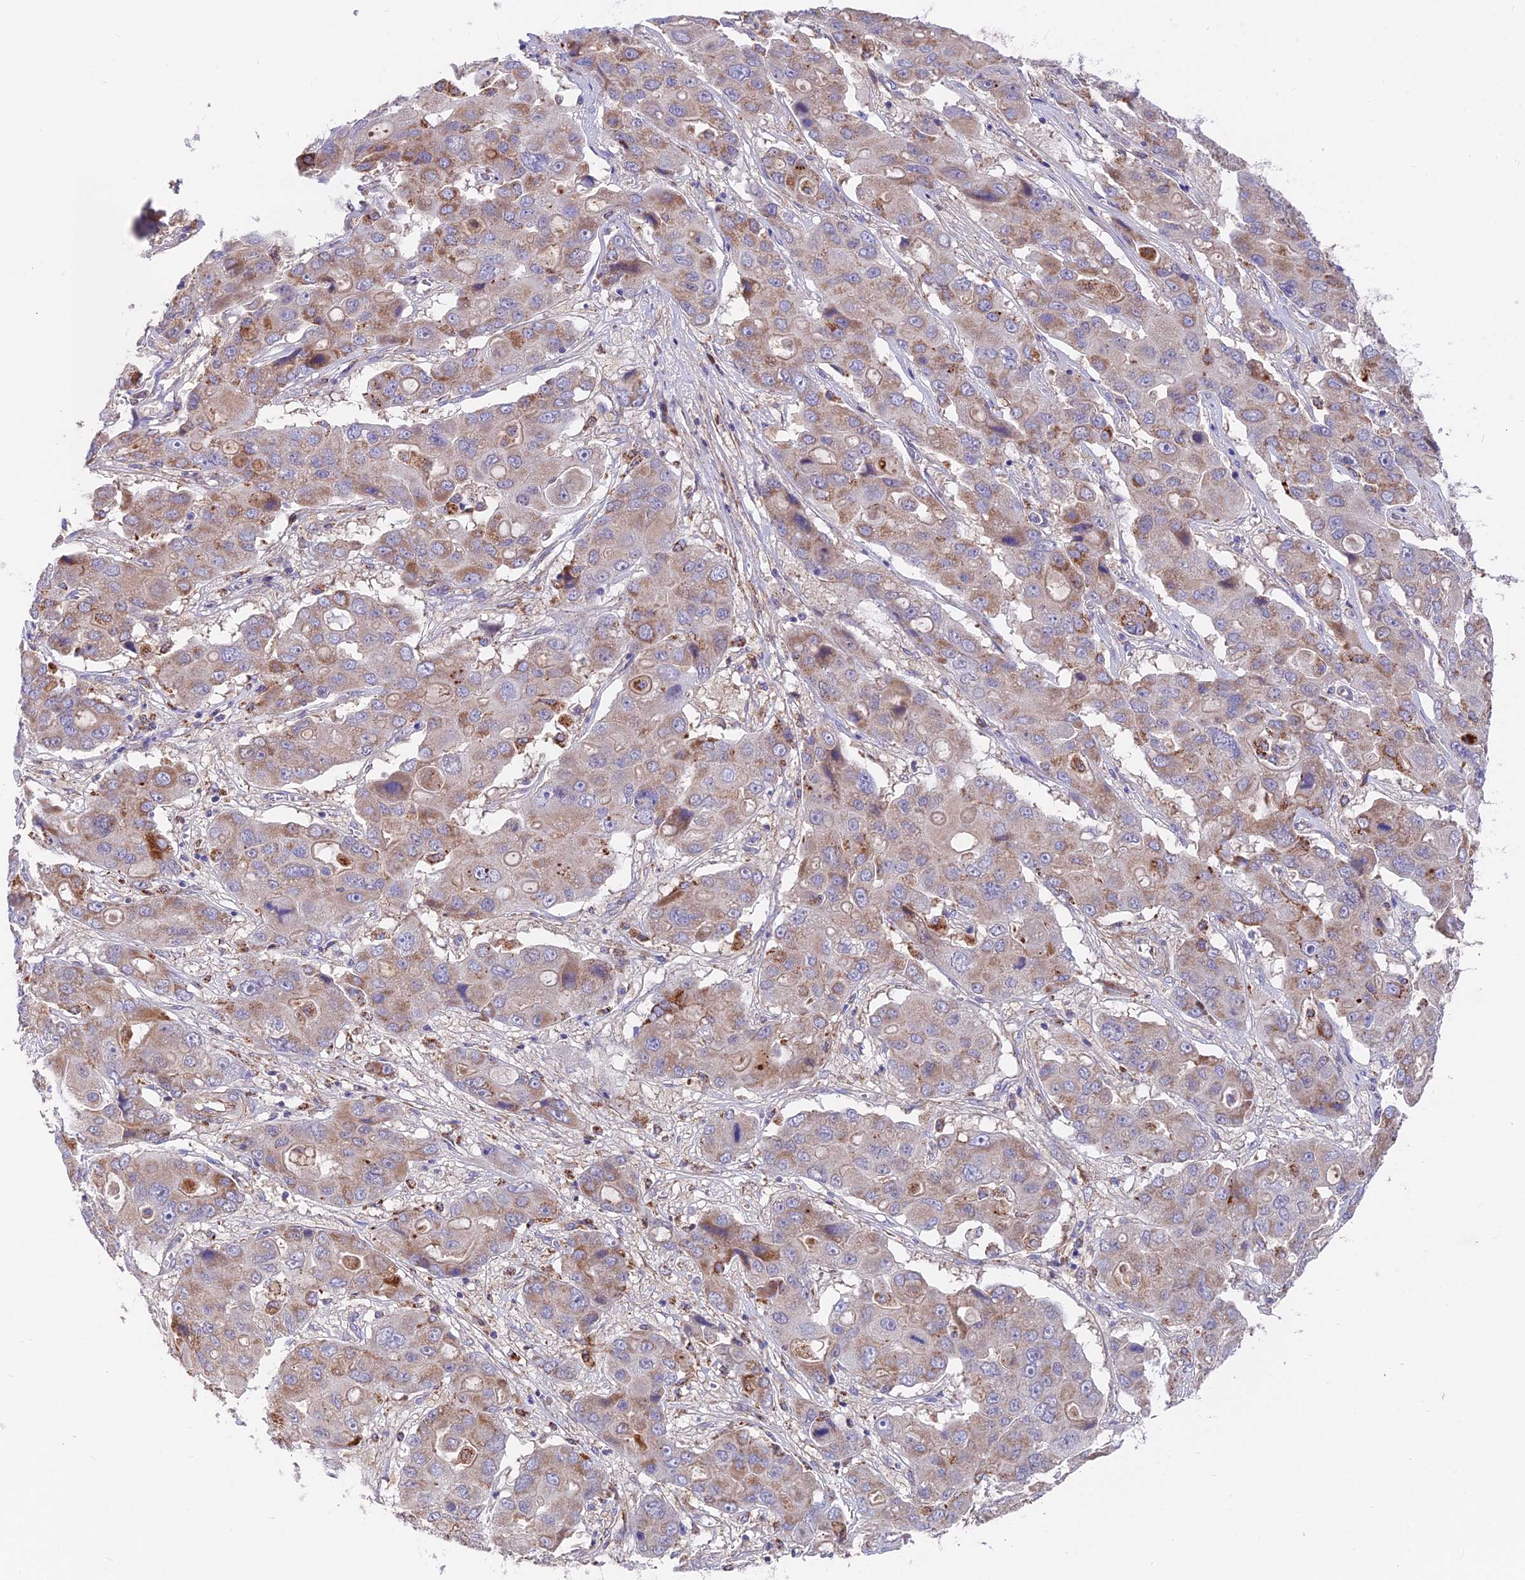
{"staining": {"intensity": "moderate", "quantity": ">75%", "location": "cytoplasmic/membranous"}, "tissue": "liver cancer", "cell_type": "Tumor cells", "image_type": "cancer", "snomed": [{"axis": "morphology", "description": "Cholangiocarcinoma"}, {"axis": "topography", "description": "Liver"}], "caption": "Moderate cytoplasmic/membranous protein expression is appreciated in approximately >75% of tumor cells in cholangiocarcinoma (liver).", "gene": "TIGD6", "patient": {"sex": "male", "age": 67}}